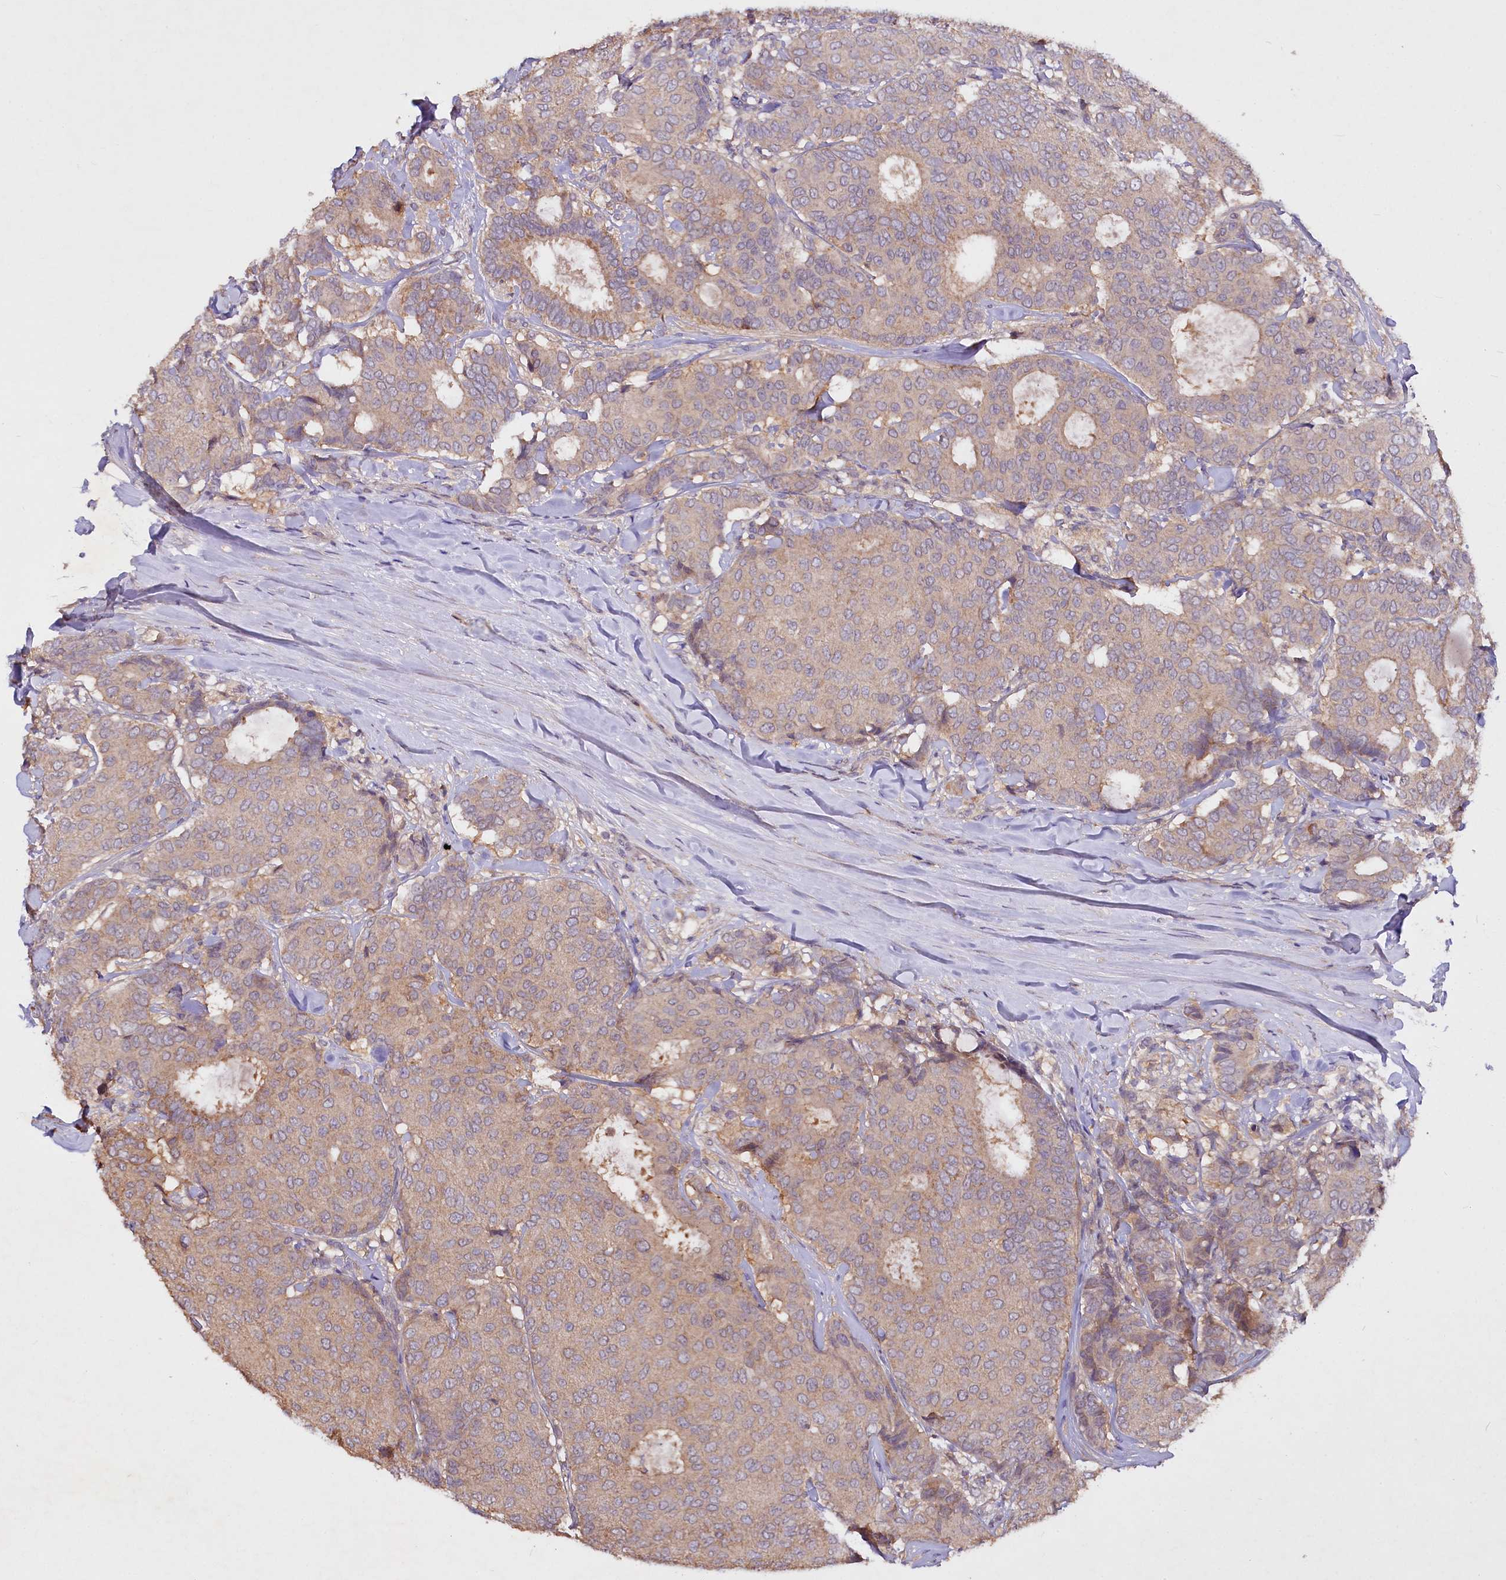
{"staining": {"intensity": "weak", "quantity": ">75%", "location": "cytoplasmic/membranous"}, "tissue": "breast cancer", "cell_type": "Tumor cells", "image_type": "cancer", "snomed": [{"axis": "morphology", "description": "Duct carcinoma"}, {"axis": "topography", "description": "Breast"}], "caption": "Weak cytoplasmic/membranous protein staining is seen in about >75% of tumor cells in infiltrating ductal carcinoma (breast).", "gene": "ETFBKMT", "patient": {"sex": "female", "age": 75}}